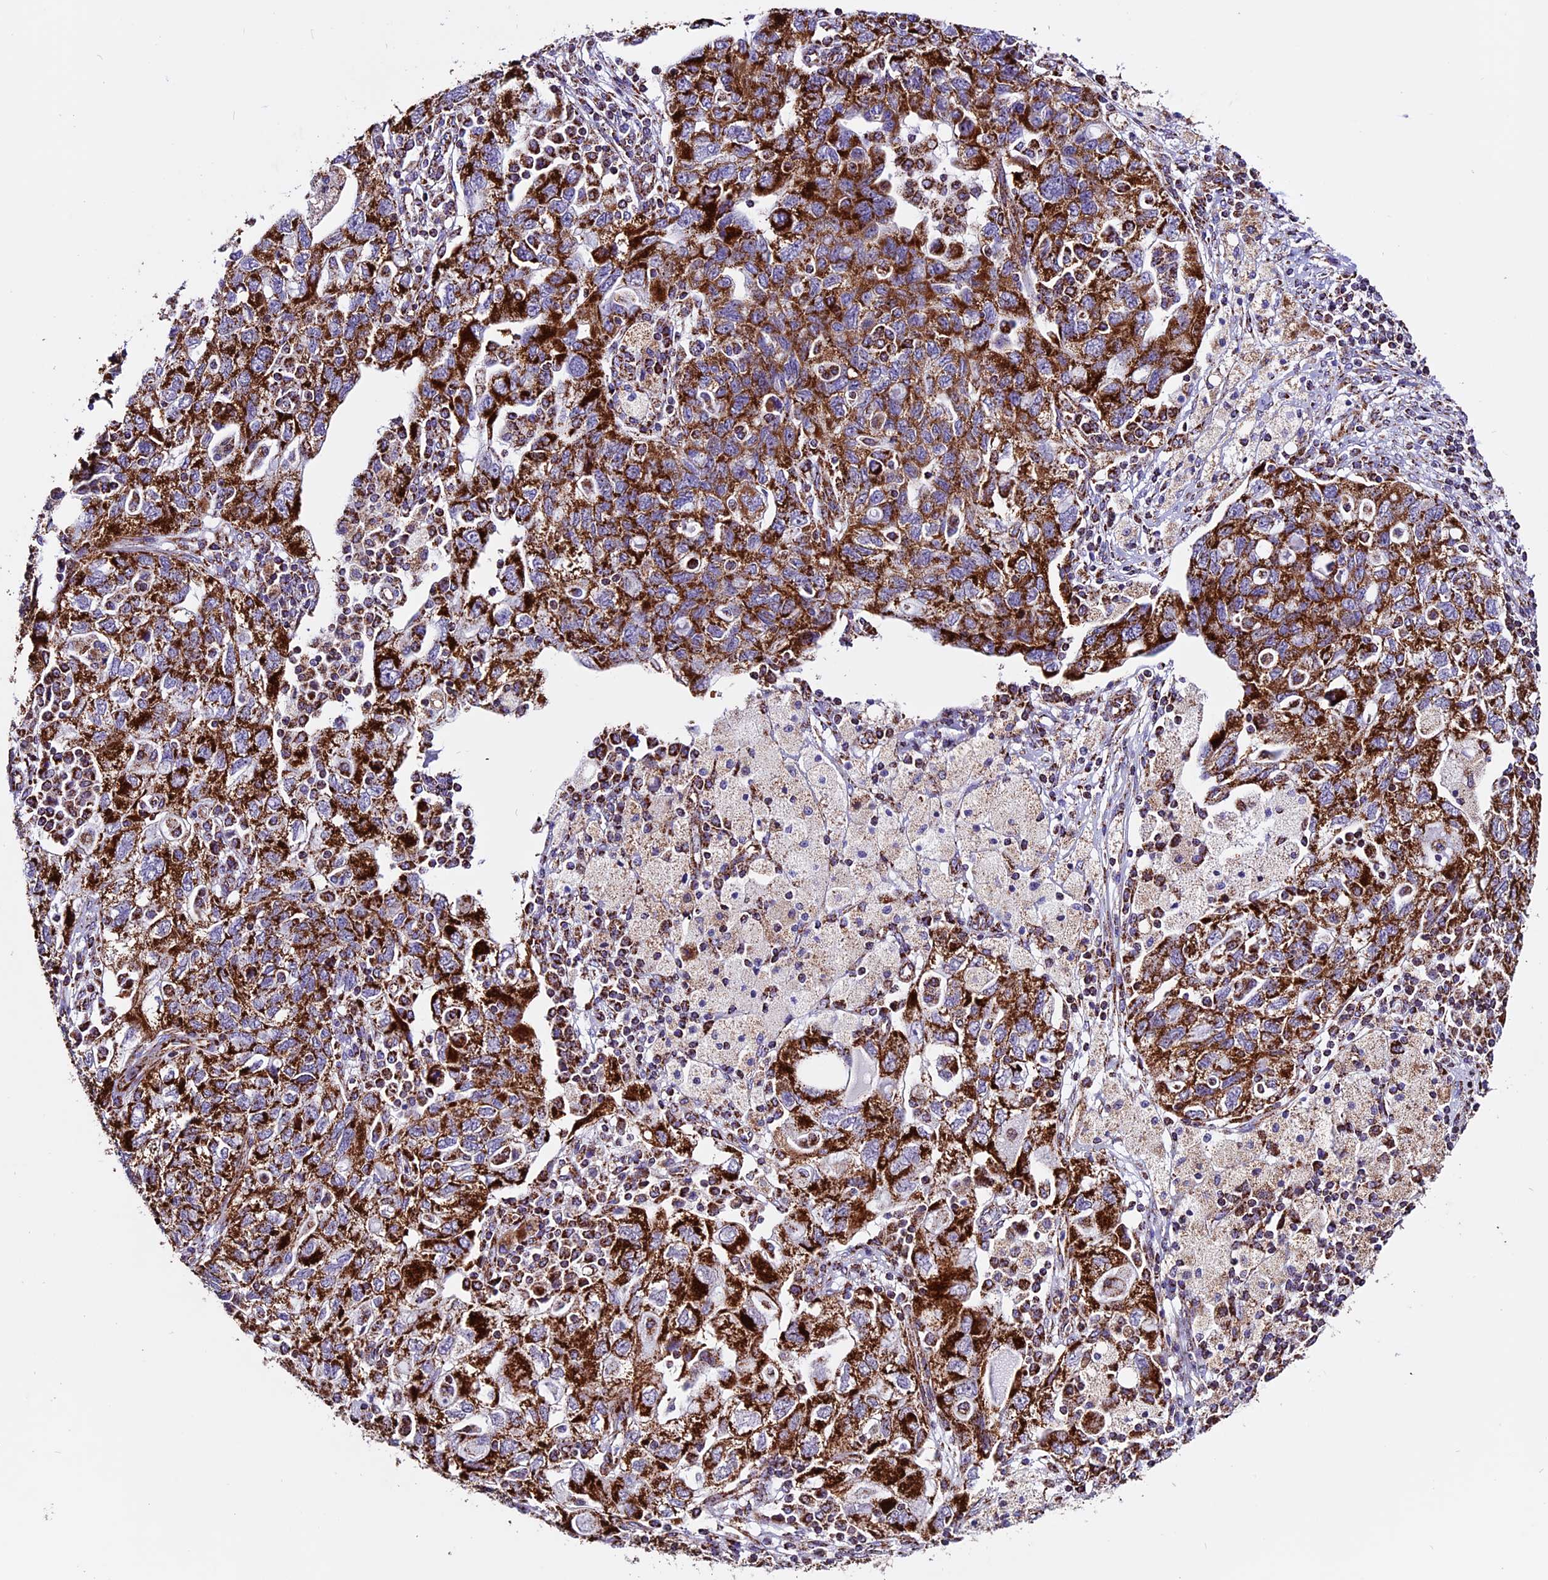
{"staining": {"intensity": "strong", "quantity": ">75%", "location": "cytoplasmic/membranous"}, "tissue": "ovarian cancer", "cell_type": "Tumor cells", "image_type": "cancer", "snomed": [{"axis": "morphology", "description": "Carcinoma, NOS"}, {"axis": "morphology", "description": "Cystadenocarcinoma, serous, NOS"}, {"axis": "topography", "description": "Ovary"}], "caption": "Human ovarian cancer (carcinoma) stained with a brown dye displays strong cytoplasmic/membranous positive expression in approximately >75% of tumor cells.", "gene": "CX3CL1", "patient": {"sex": "female", "age": 69}}